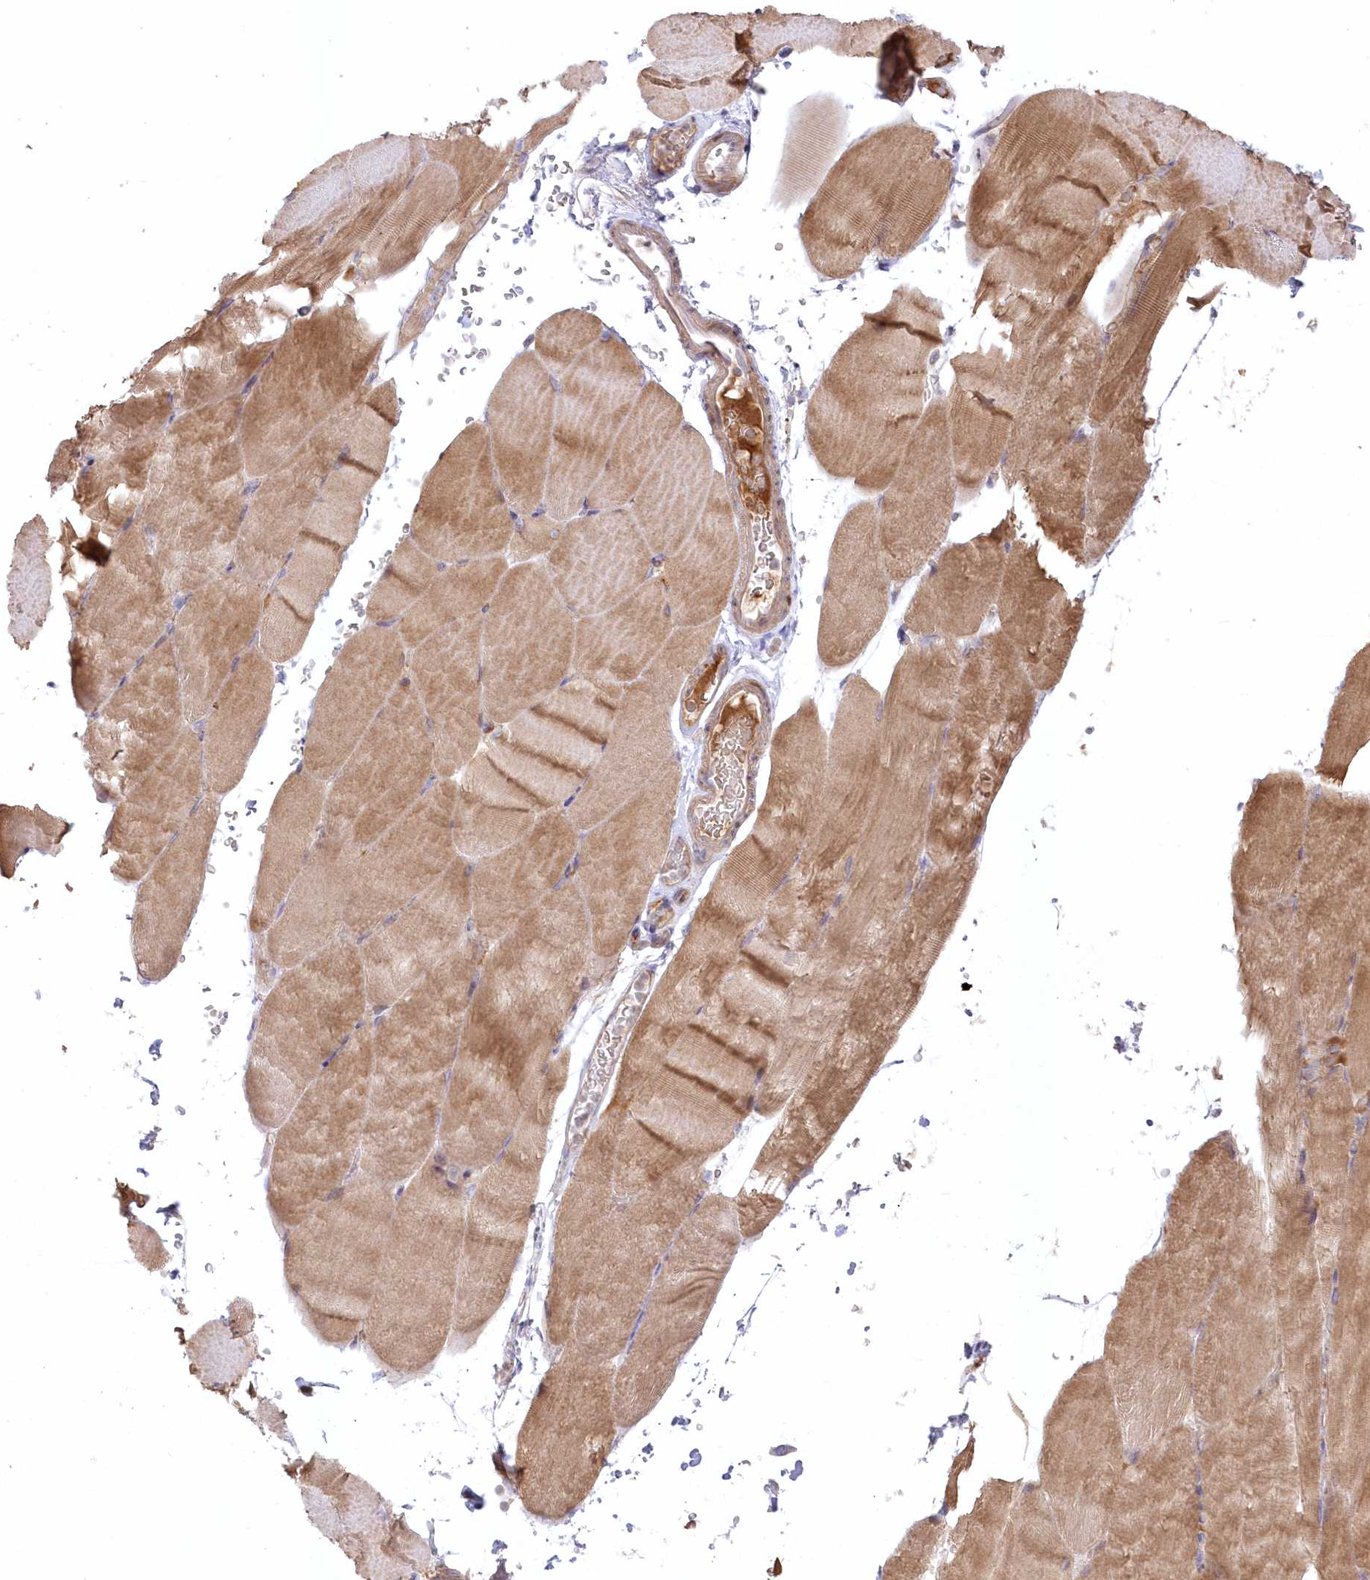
{"staining": {"intensity": "moderate", "quantity": ">75%", "location": "cytoplasmic/membranous"}, "tissue": "skeletal muscle", "cell_type": "Myocytes", "image_type": "normal", "snomed": [{"axis": "morphology", "description": "Normal tissue, NOS"}, {"axis": "topography", "description": "Skeletal muscle"}, {"axis": "topography", "description": "Parathyroid gland"}], "caption": "Normal skeletal muscle was stained to show a protein in brown. There is medium levels of moderate cytoplasmic/membranous expression in approximately >75% of myocytes. The staining was performed using DAB to visualize the protein expression in brown, while the nuclei were stained in blue with hematoxylin (Magnification: 20x).", "gene": "WBP1L", "patient": {"sex": "female", "age": 37}}